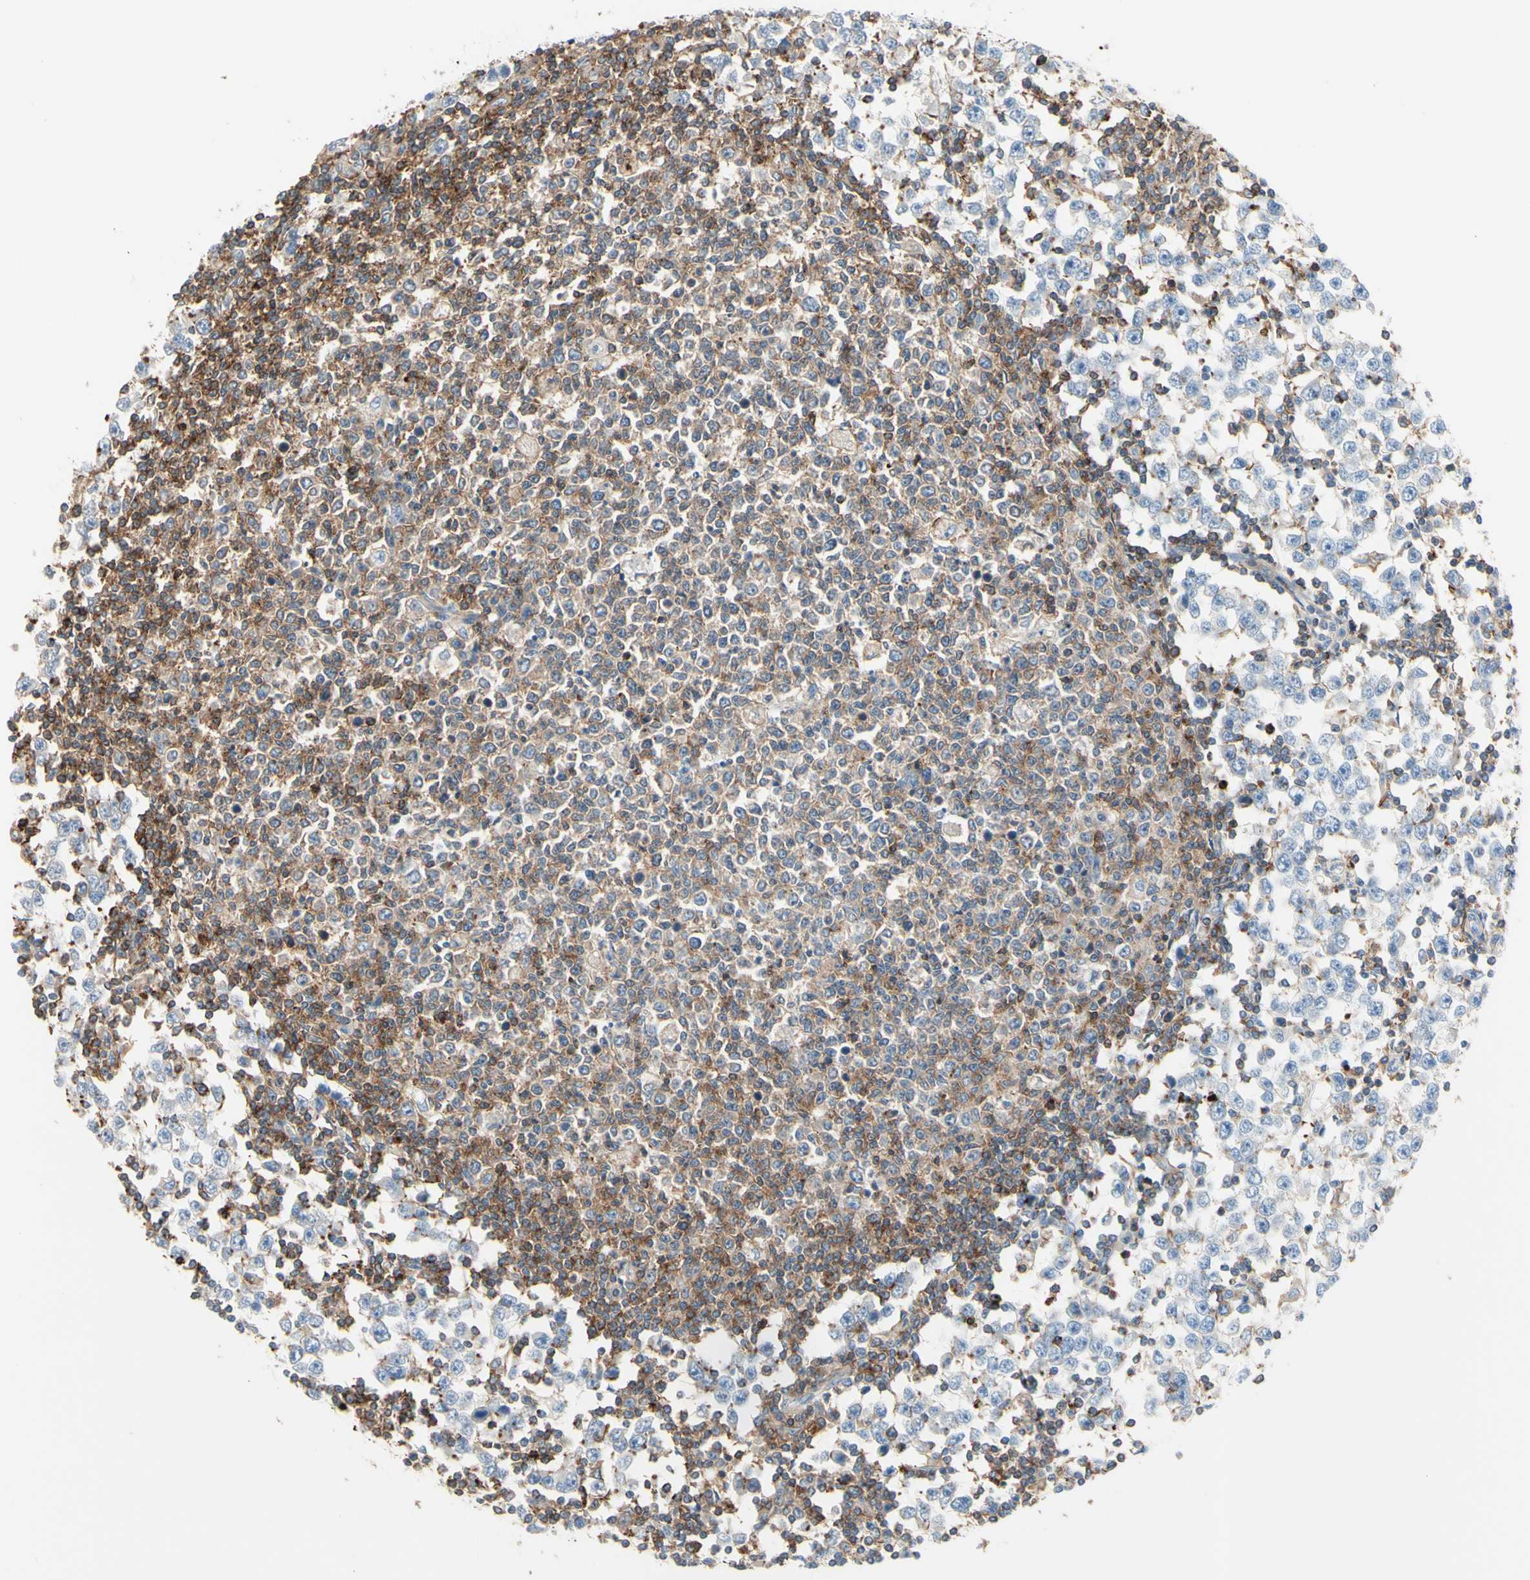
{"staining": {"intensity": "moderate", "quantity": "25%-75%", "location": "cytoplasmic/membranous"}, "tissue": "testis cancer", "cell_type": "Tumor cells", "image_type": "cancer", "snomed": [{"axis": "morphology", "description": "Seminoma, NOS"}, {"axis": "topography", "description": "Testis"}], "caption": "This histopathology image reveals IHC staining of testis cancer (seminoma), with medium moderate cytoplasmic/membranous staining in about 25%-75% of tumor cells.", "gene": "SEMA4C", "patient": {"sex": "male", "age": 65}}